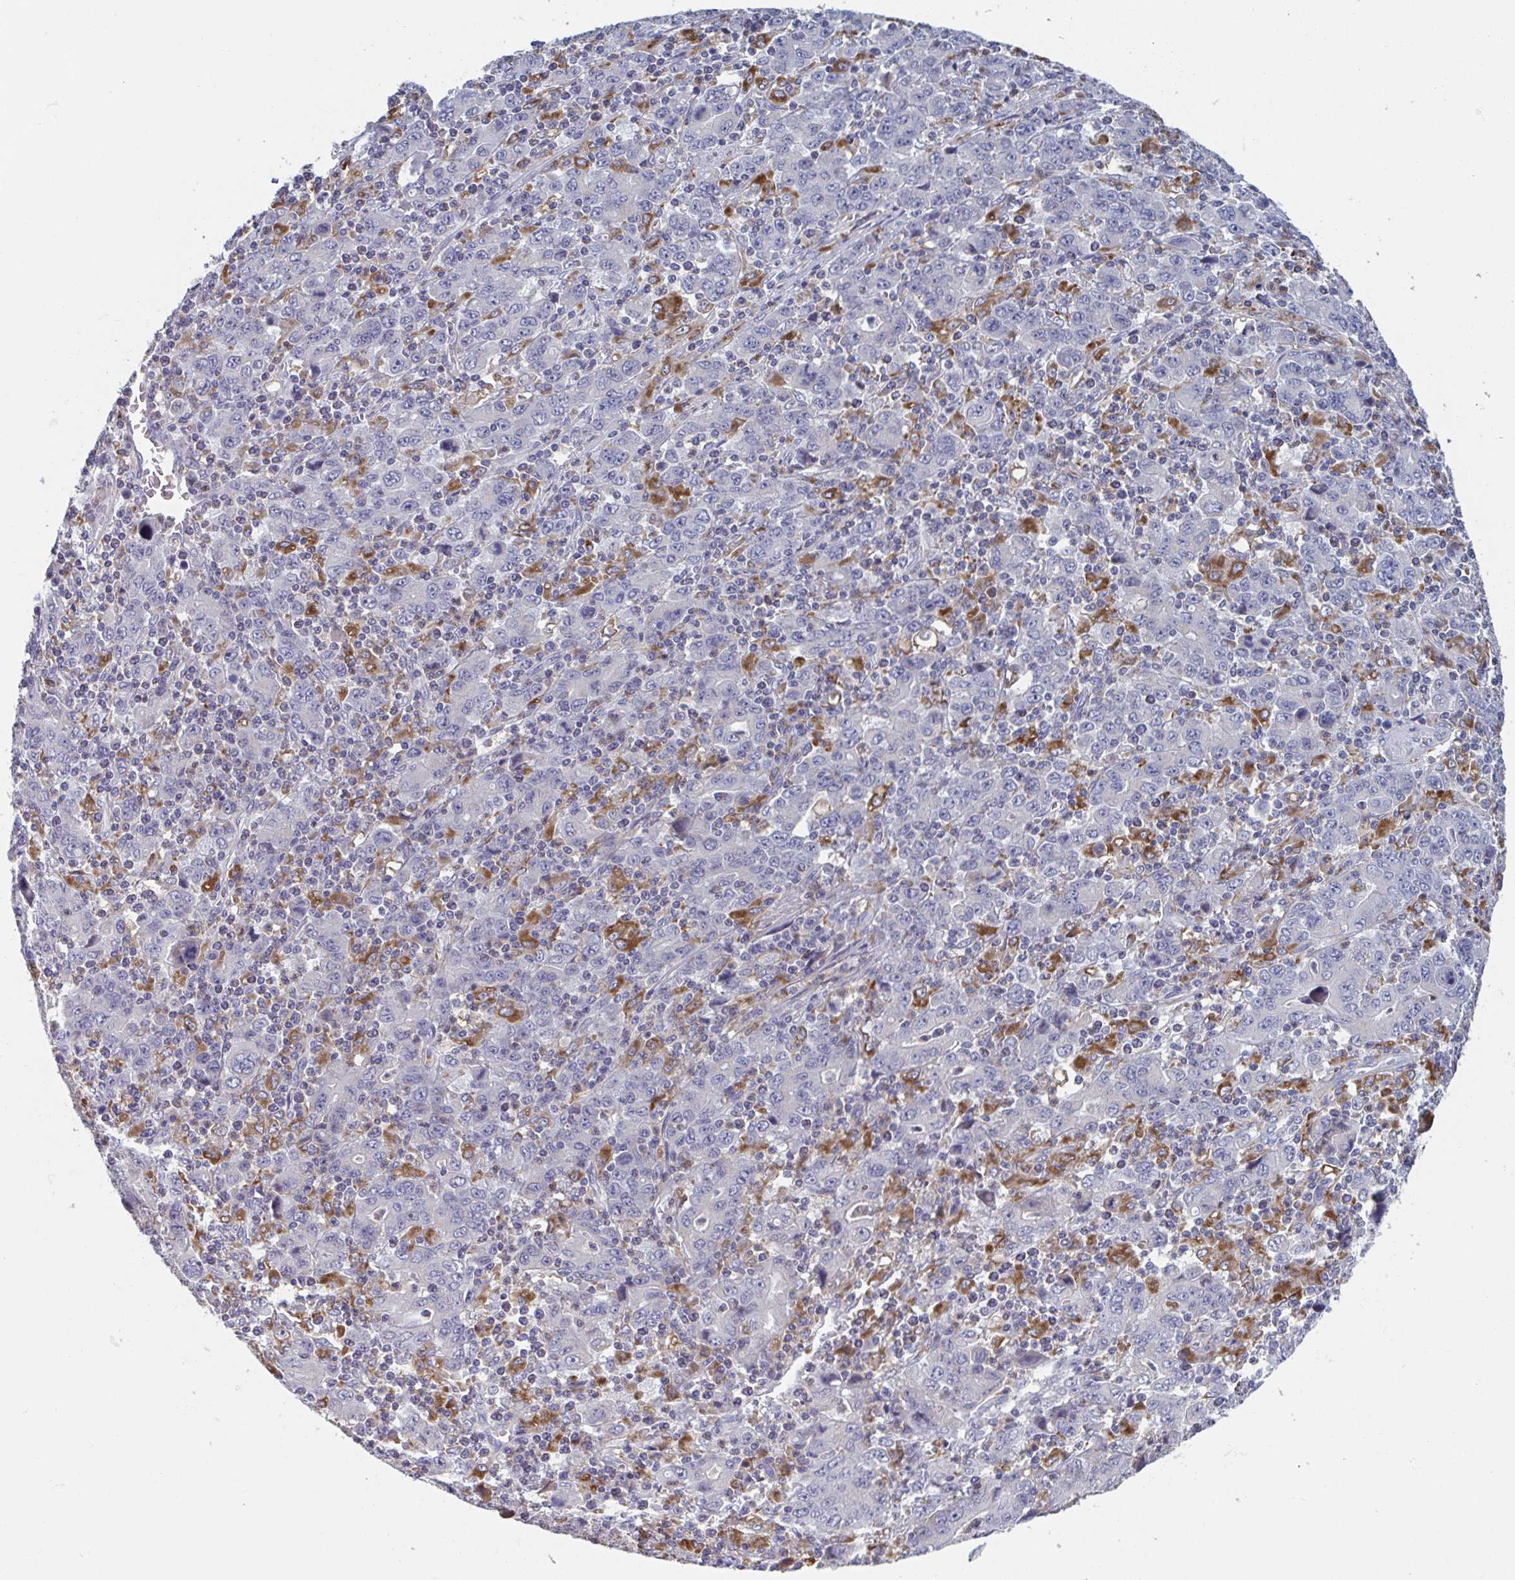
{"staining": {"intensity": "negative", "quantity": "none", "location": "none"}, "tissue": "stomach cancer", "cell_type": "Tumor cells", "image_type": "cancer", "snomed": [{"axis": "morphology", "description": "Adenocarcinoma, NOS"}, {"axis": "topography", "description": "Stomach, upper"}], "caption": "Immunohistochemistry micrograph of neoplastic tissue: human stomach cancer (adenocarcinoma) stained with DAB shows no significant protein expression in tumor cells.", "gene": "NIPSNAP1", "patient": {"sex": "male", "age": 69}}